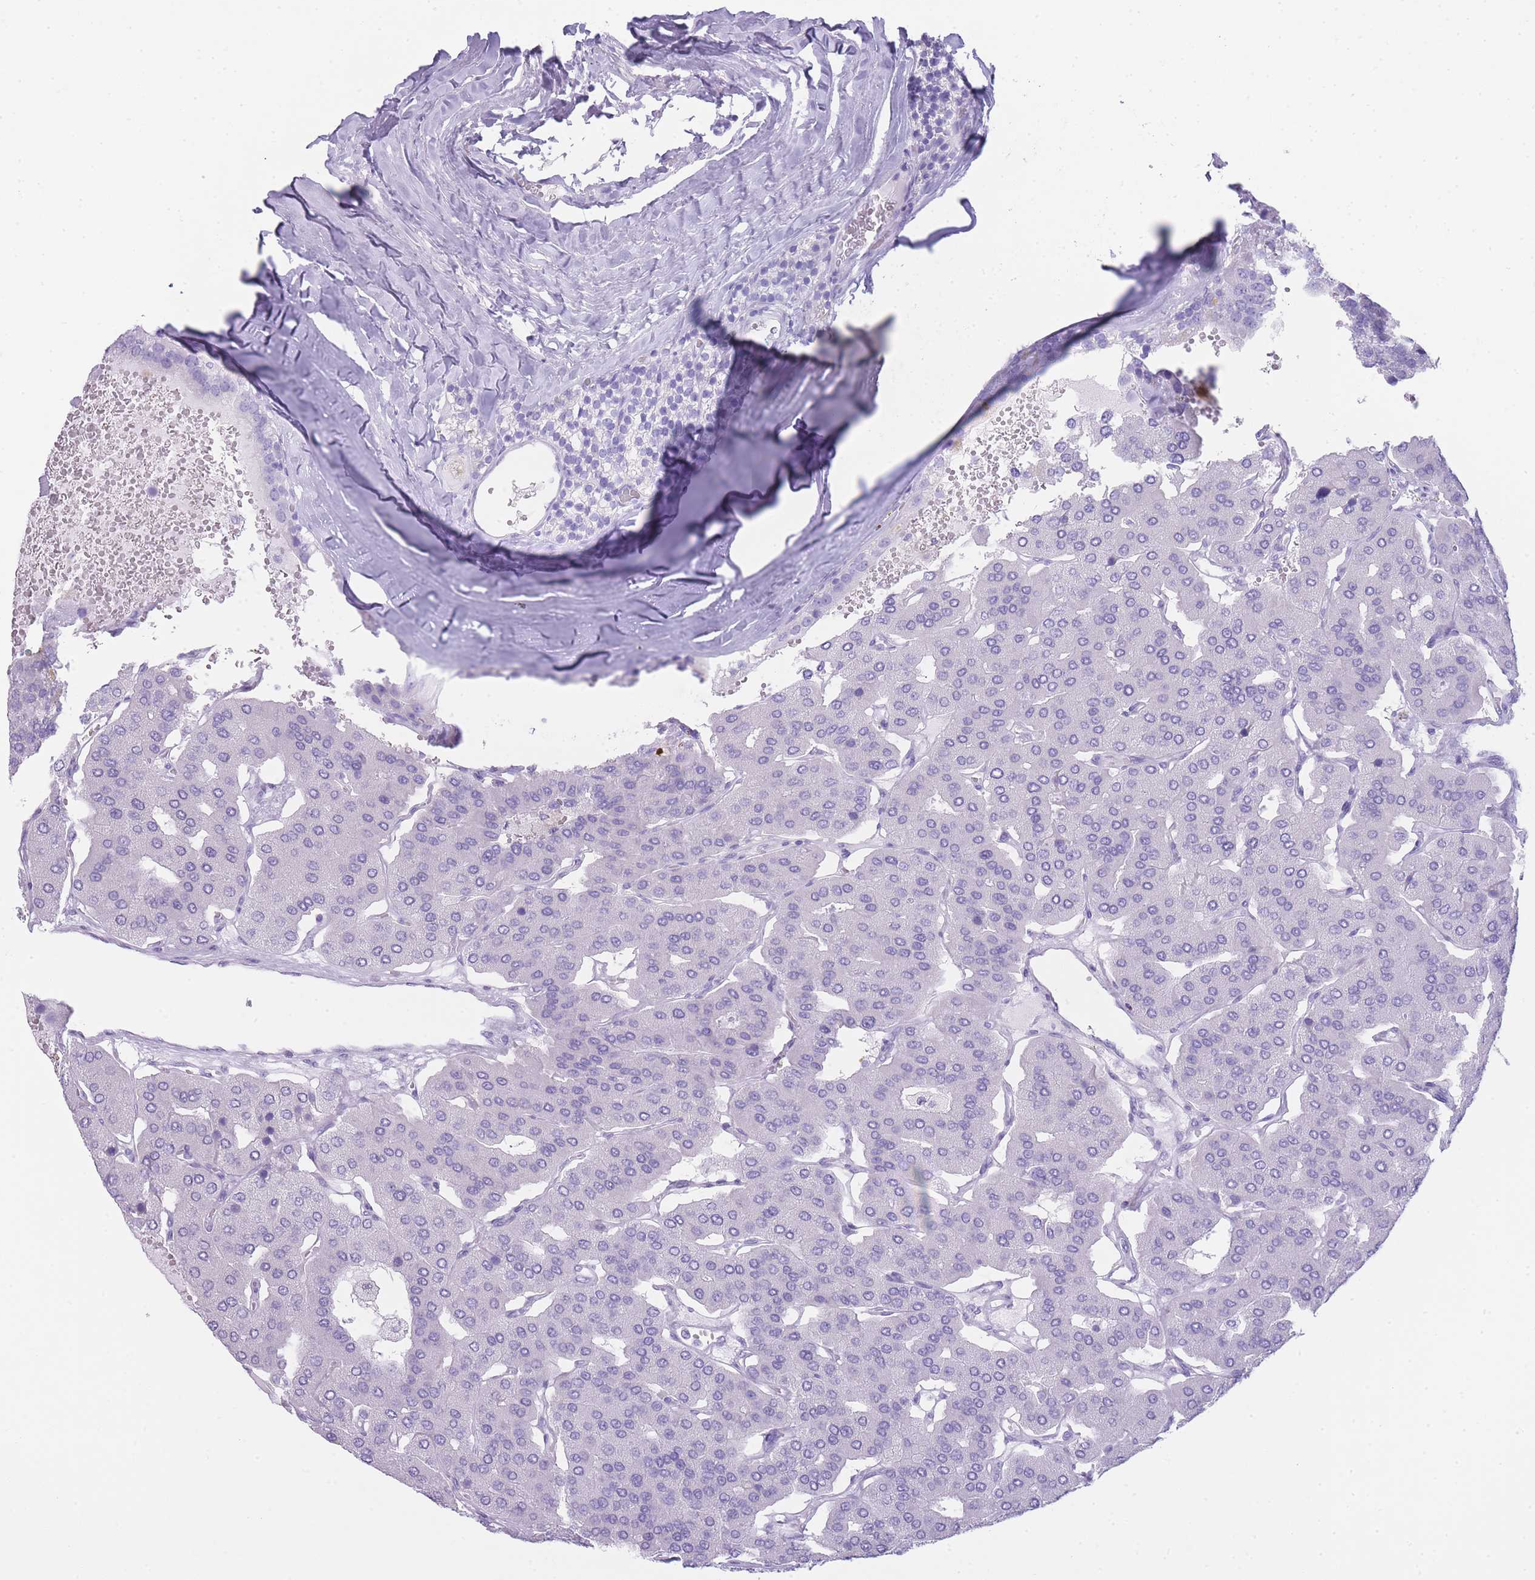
{"staining": {"intensity": "negative", "quantity": "none", "location": "none"}, "tissue": "parathyroid gland", "cell_type": "Glandular cells", "image_type": "normal", "snomed": [{"axis": "morphology", "description": "Normal tissue, NOS"}, {"axis": "morphology", "description": "Adenoma, NOS"}, {"axis": "topography", "description": "Parathyroid gland"}], "caption": "Immunohistochemistry (IHC) image of normal human parathyroid gland stained for a protein (brown), which reveals no staining in glandular cells.", "gene": "INS", "patient": {"sex": "female", "age": 86}}